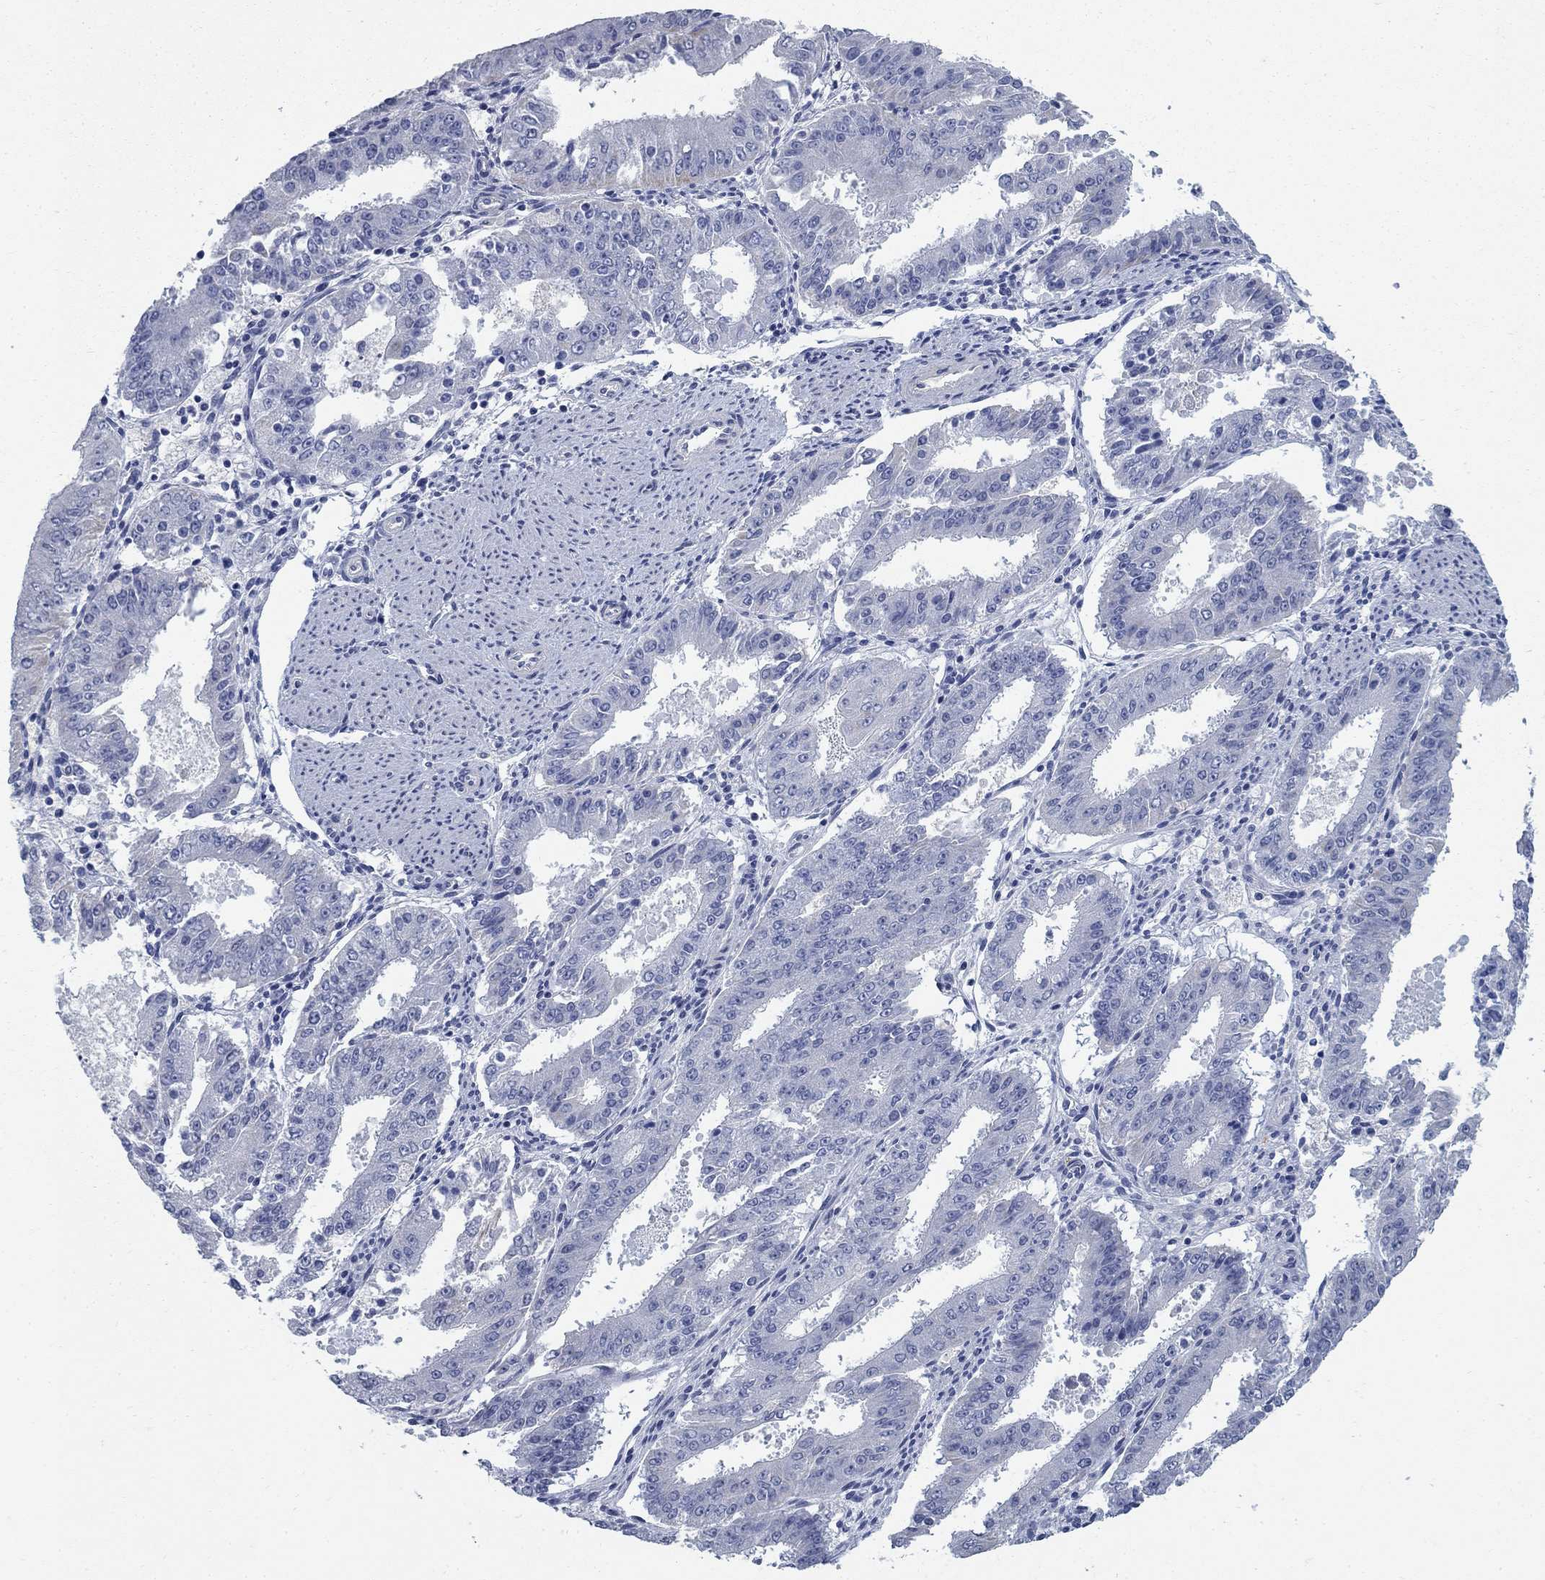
{"staining": {"intensity": "negative", "quantity": "none", "location": "none"}, "tissue": "ovarian cancer", "cell_type": "Tumor cells", "image_type": "cancer", "snomed": [{"axis": "morphology", "description": "Carcinoma, endometroid"}, {"axis": "topography", "description": "Ovary"}], "caption": "Histopathology image shows no significant protein staining in tumor cells of ovarian endometroid carcinoma.", "gene": "DNER", "patient": {"sex": "female", "age": 42}}